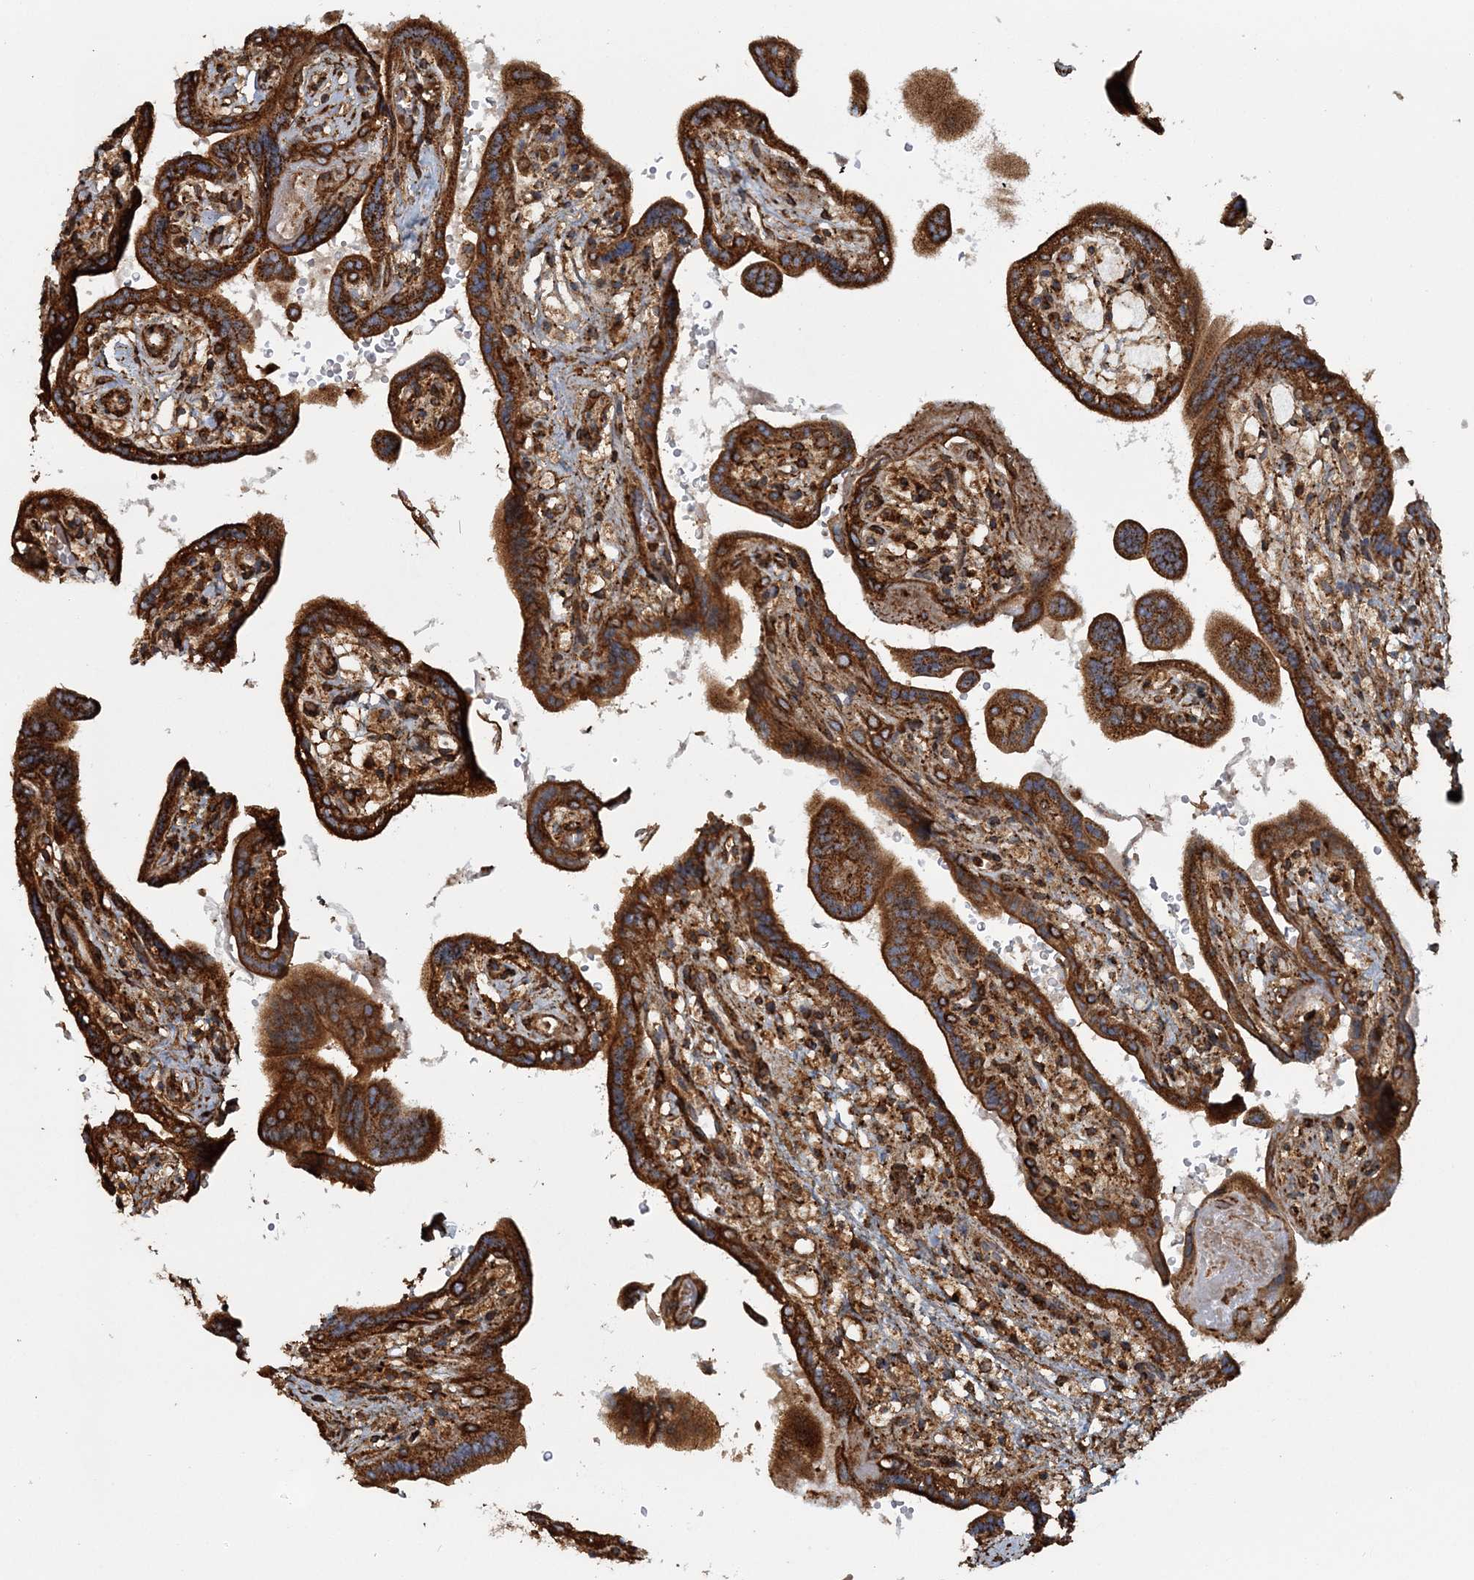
{"staining": {"intensity": "strong", "quantity": ">75%", "location": "cytoplasmic/membranous"}, "tissue": "placenta", "cell_type": "Trophoblastic cells", "image_type": "normal", "snomed": [{"axis": "morphology", "description": "Normal tissue, NOS"}, {"axis": "topography", "description": "Placenta"}], "caption": "About >75% of trophoblastic cells in normal human placenta display strong cytoplasmic/membranous protein expression as visualized by brown immunohistochemical staining.", "gene": "TRAF3IP2", "patient": {"sex": "female", "age": 37}}